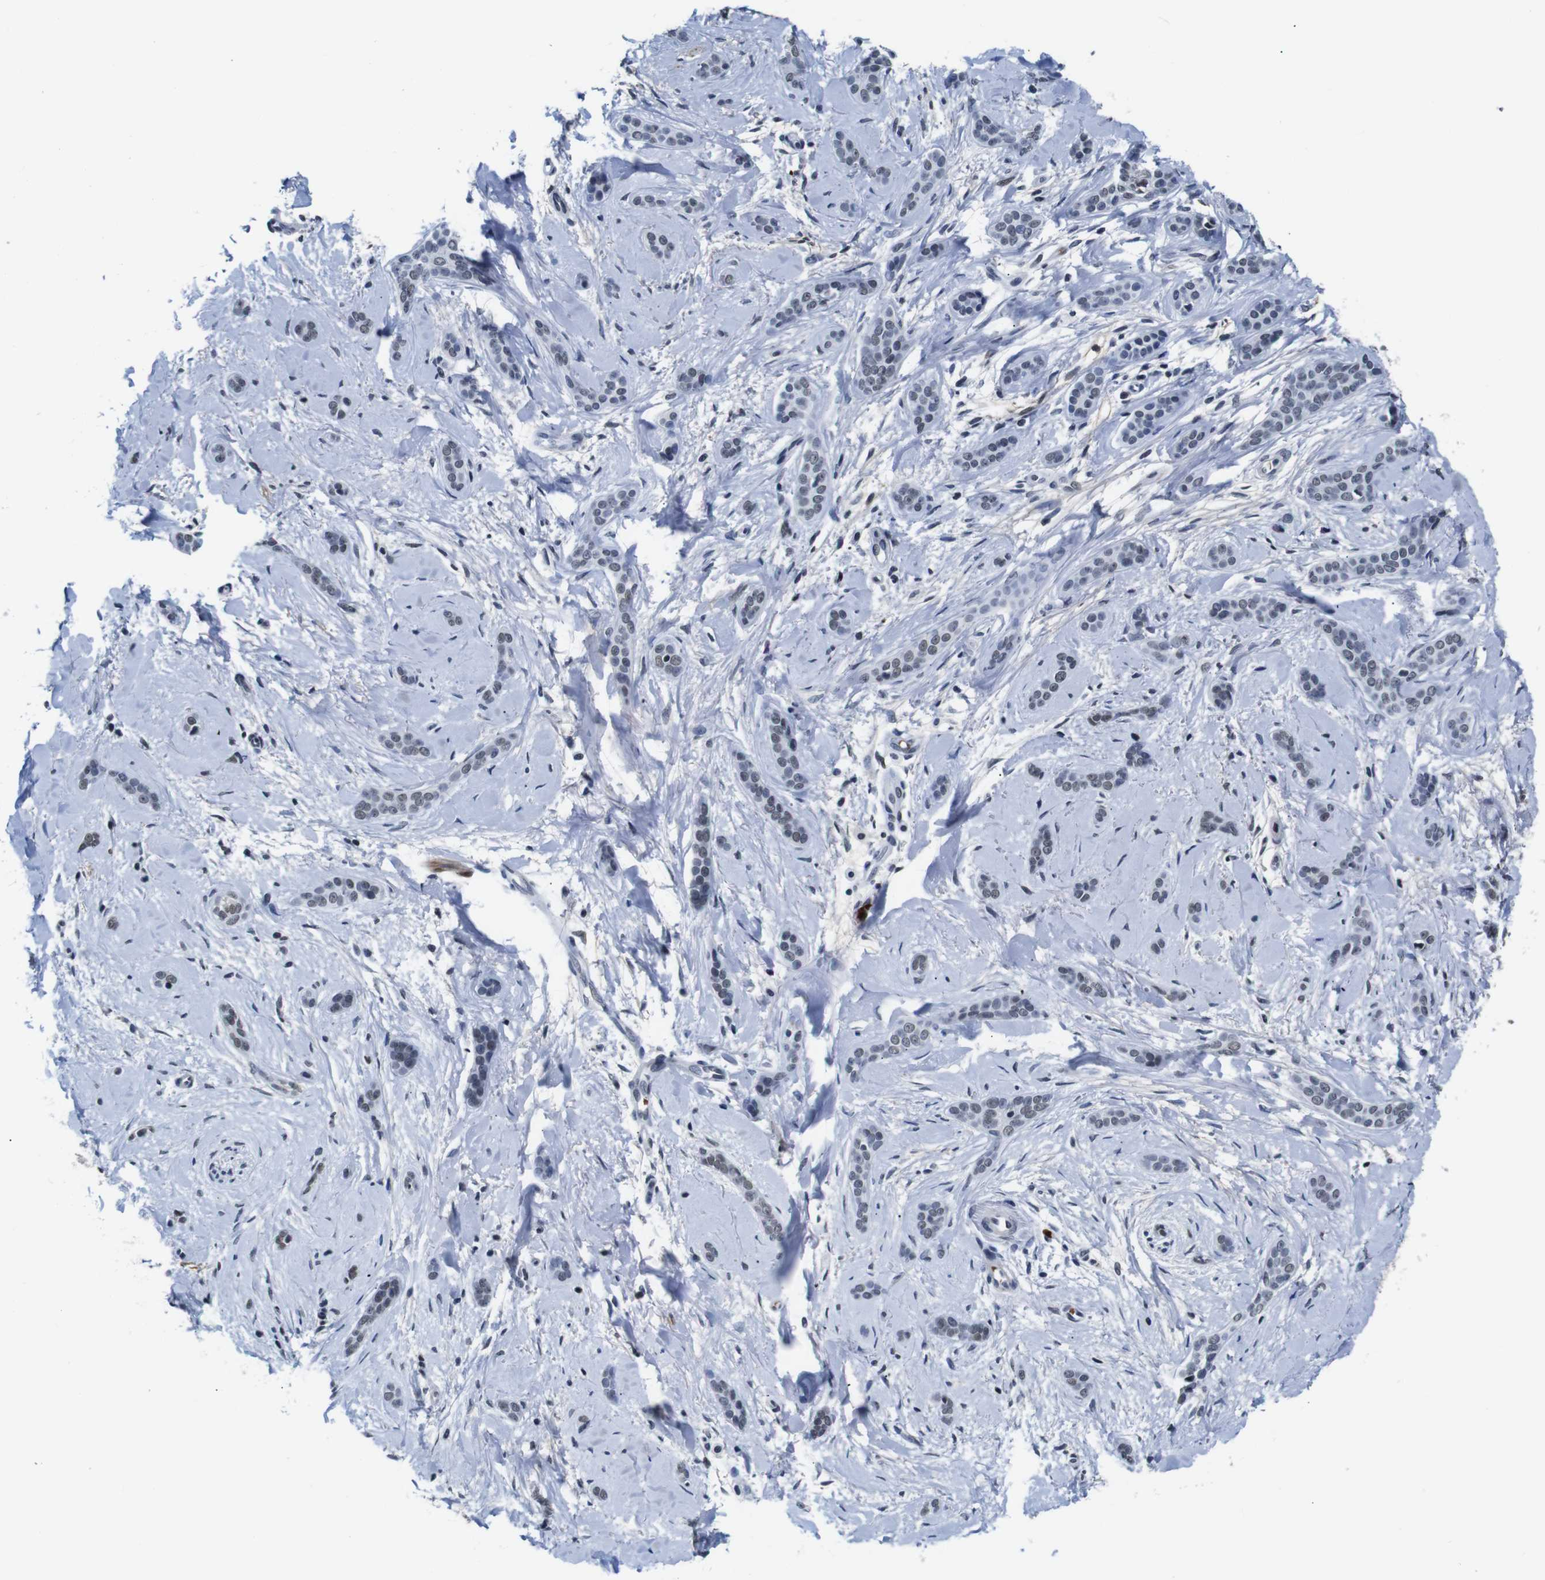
{"staining": {"intensity": "negative", "quantity": "none", "location": "none"}, "tissue": "skin cancer", "cell_type": "Tumor cells", "image_type": "cancer", "snomed": [{"axis": "morphology", "description": "Basal cell carcinoma"}, {"axis": "morphology", "description": "Adnexal tumor, benign"}, {"axis": "topography", "description": "Skin"}], "caption": "IHC image of neoplastic tissue: skin basal cell carcinoma stained with DAB reveals no significant protein positivity in tumor cells.", "gene": "ILDR2", "patient": {"sex": "female", "age": 42}}